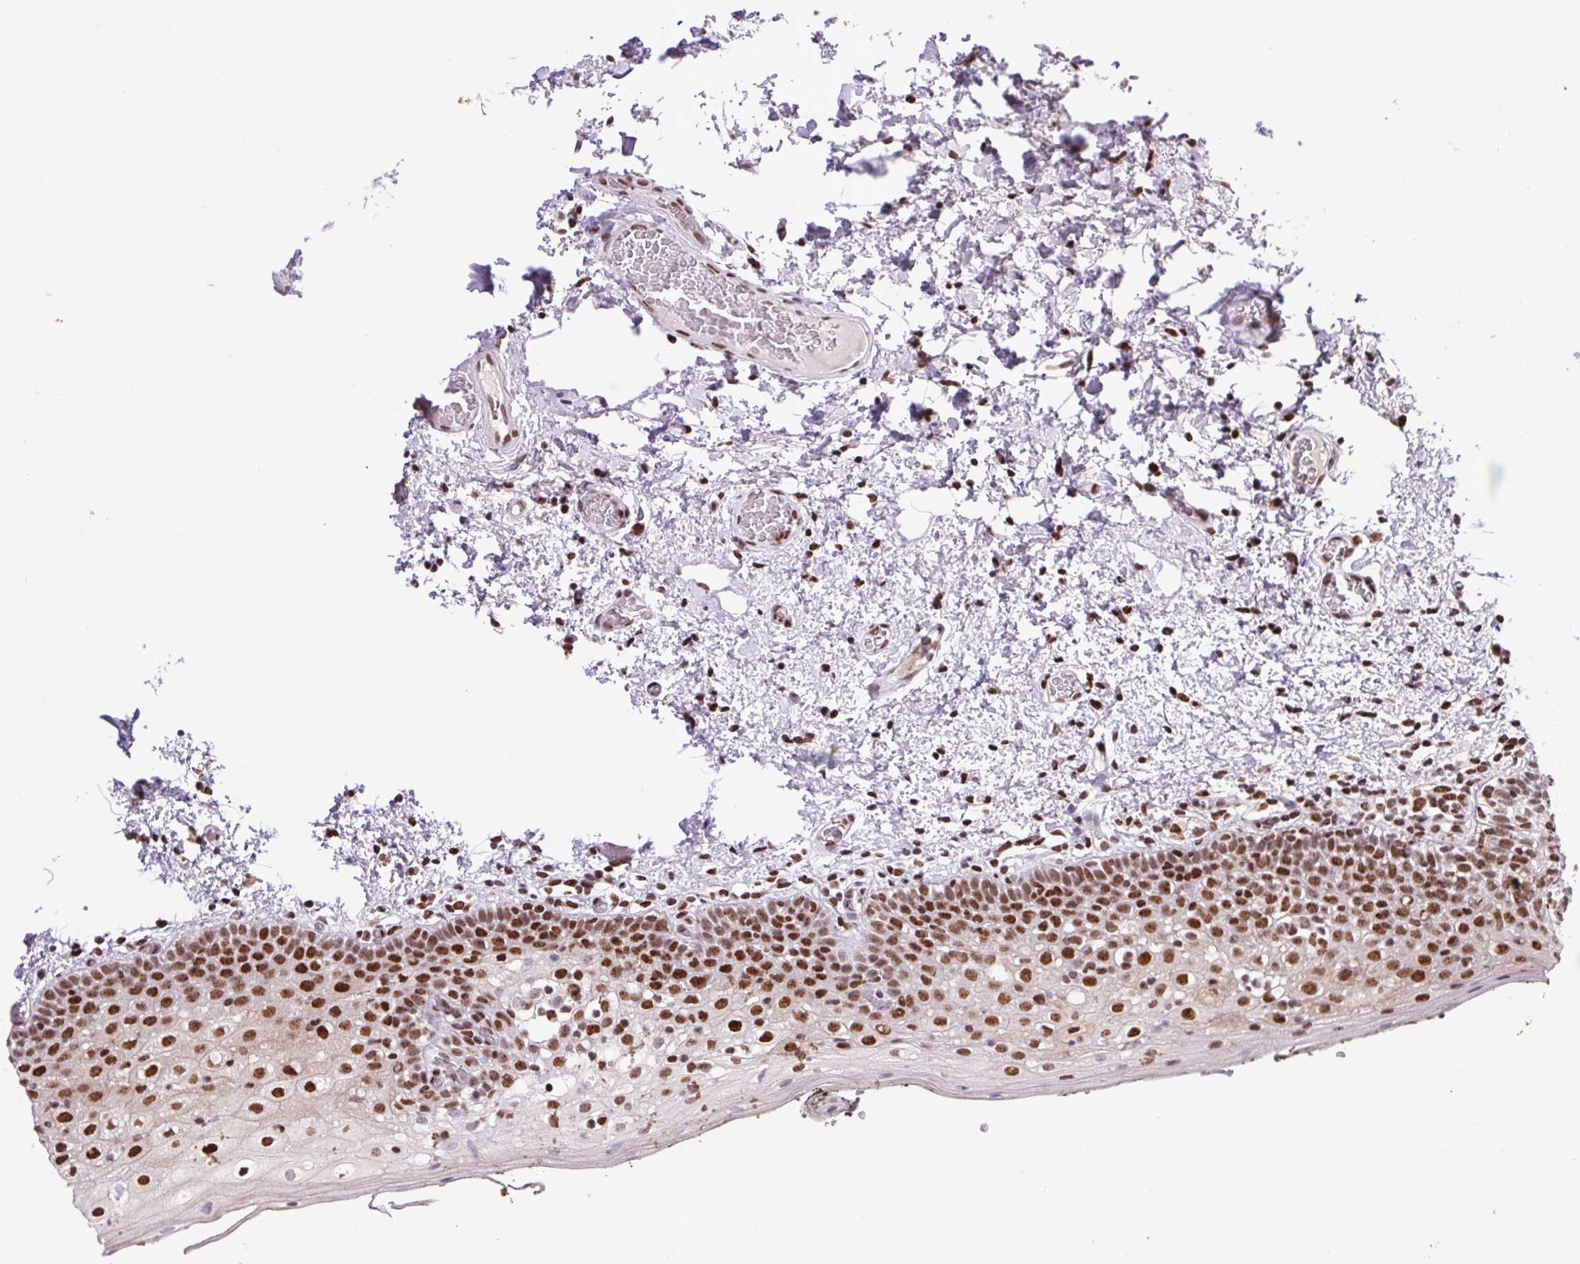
{"staining": {"intensity": "strong", "quantity": ">75%", "location": "nuclear"}, "tissue": "oral mucosa", "cell_type": "Squamous epithelial cells", "image_type": "normal", "snomed": [{"axis": "morphology", "description": "Normal tissue, NOS"}, {"axis": "morphology", "description": "Squamous cell carcinoma, NOS"}, {"axis": "topography", "description": "Oral tissue"}, {"axis": "topography", "description": "Head-Neck"}], "caption": "High-power microscopy captured an immunohistochemistry (IHC) micrograph of unremarkable oral mucosa, revealing strong nuclear expression in approximately >75% of squamous epithelial cells.", "gene": "LDLRAD4", "patient": {"sex": "male", "age": 69}}